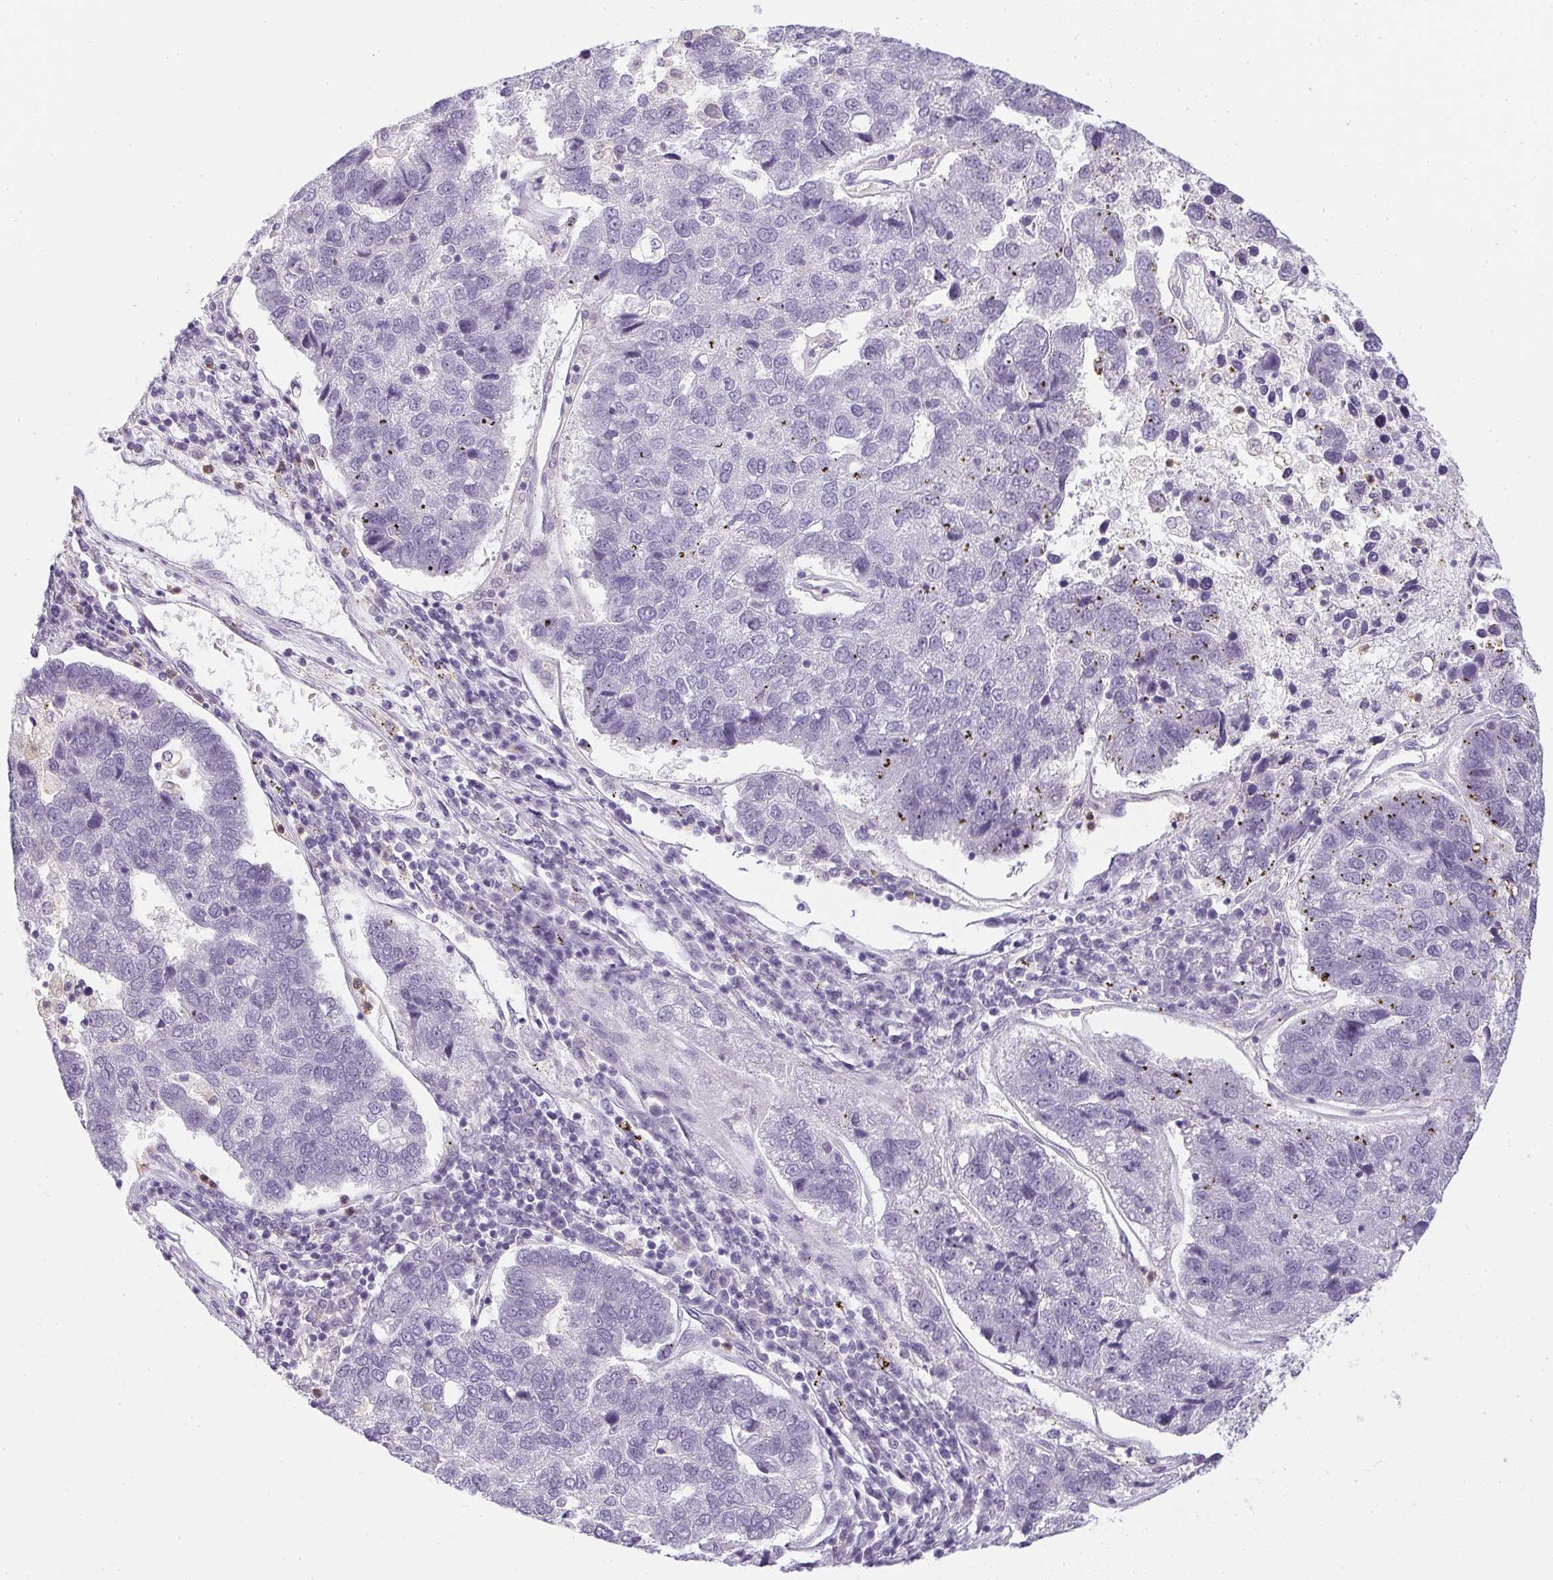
{"staining": {"intensity": "negative", "quantity": "none", "location": "none"}, "tissue": "pancreatic cancer", "cell_type": "Tumor cells", "image_type": "cancer", "snomed": [{"axis": "morphology", "description": "Adenocarcinoma, NOS"}, {"axis": "topography", "description": "Pancreas"}], "caption": "An IHC photomicrograph of pancreatic cancer (adenocarcinoma) is shown. There is no staining in tumor cells of pancreatic cancer (adenocarcinoma).", "gene": "DNAJC5G", "patient": {"sex": "female", "age": 61}}